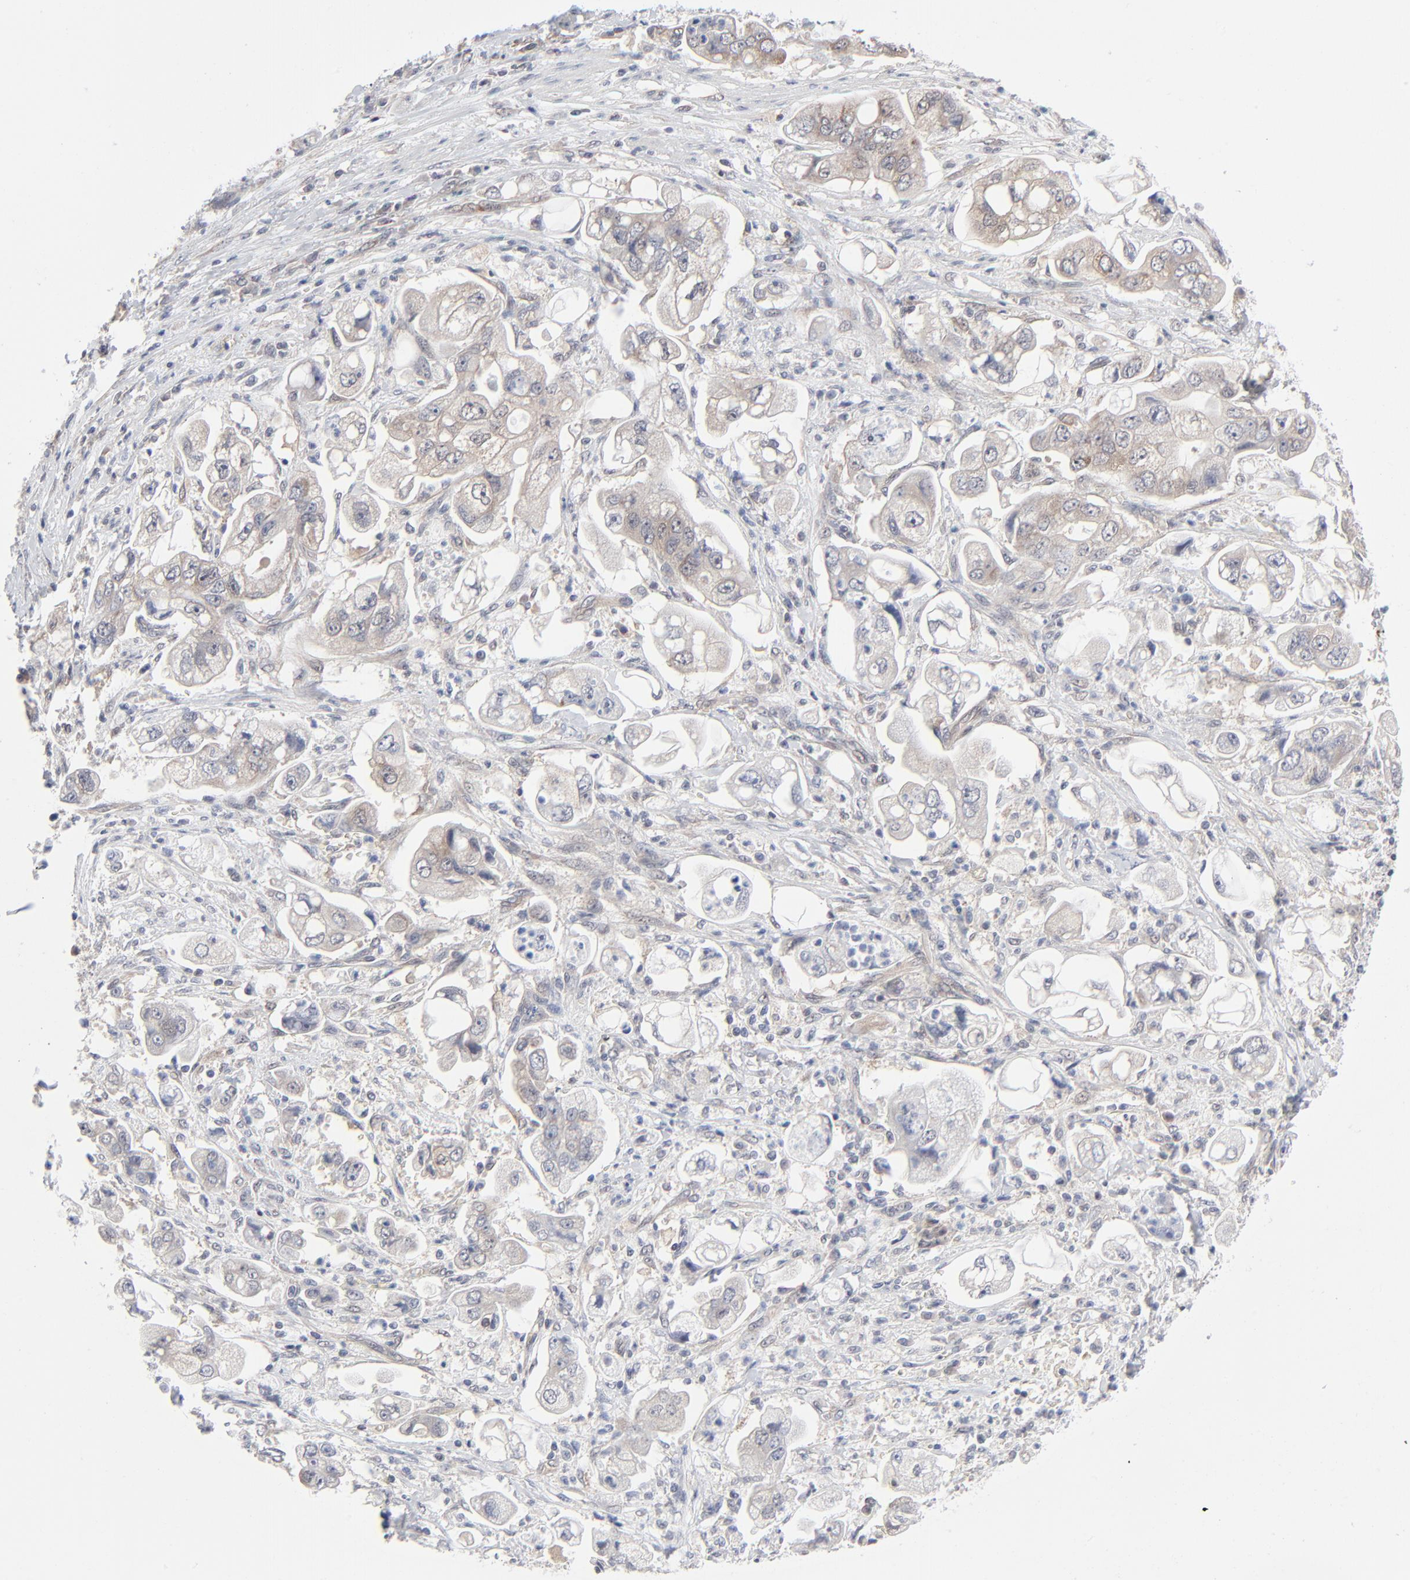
{"staining": {"intensity": "weak", "quantity": ">75%", "location": "cytoplasmic/membranous"}, "tissue": "stomach cancer", "cell_type": "Tumor cells", "image_type": "cancer", "snomed": [{"axis": "morphology", "description": "Adenocarcinoma, NOS"}, {"axis": "topography", "description": "Stomach"}], "caption": "Protein staining of stomach adenocarcinoma tissue demonstrates weak cytoplasmic/membranous expression in approximately >75% of tumor cells.", "gene": "RPS6KB1", "patient": {"sex": "male", "age": 62}}